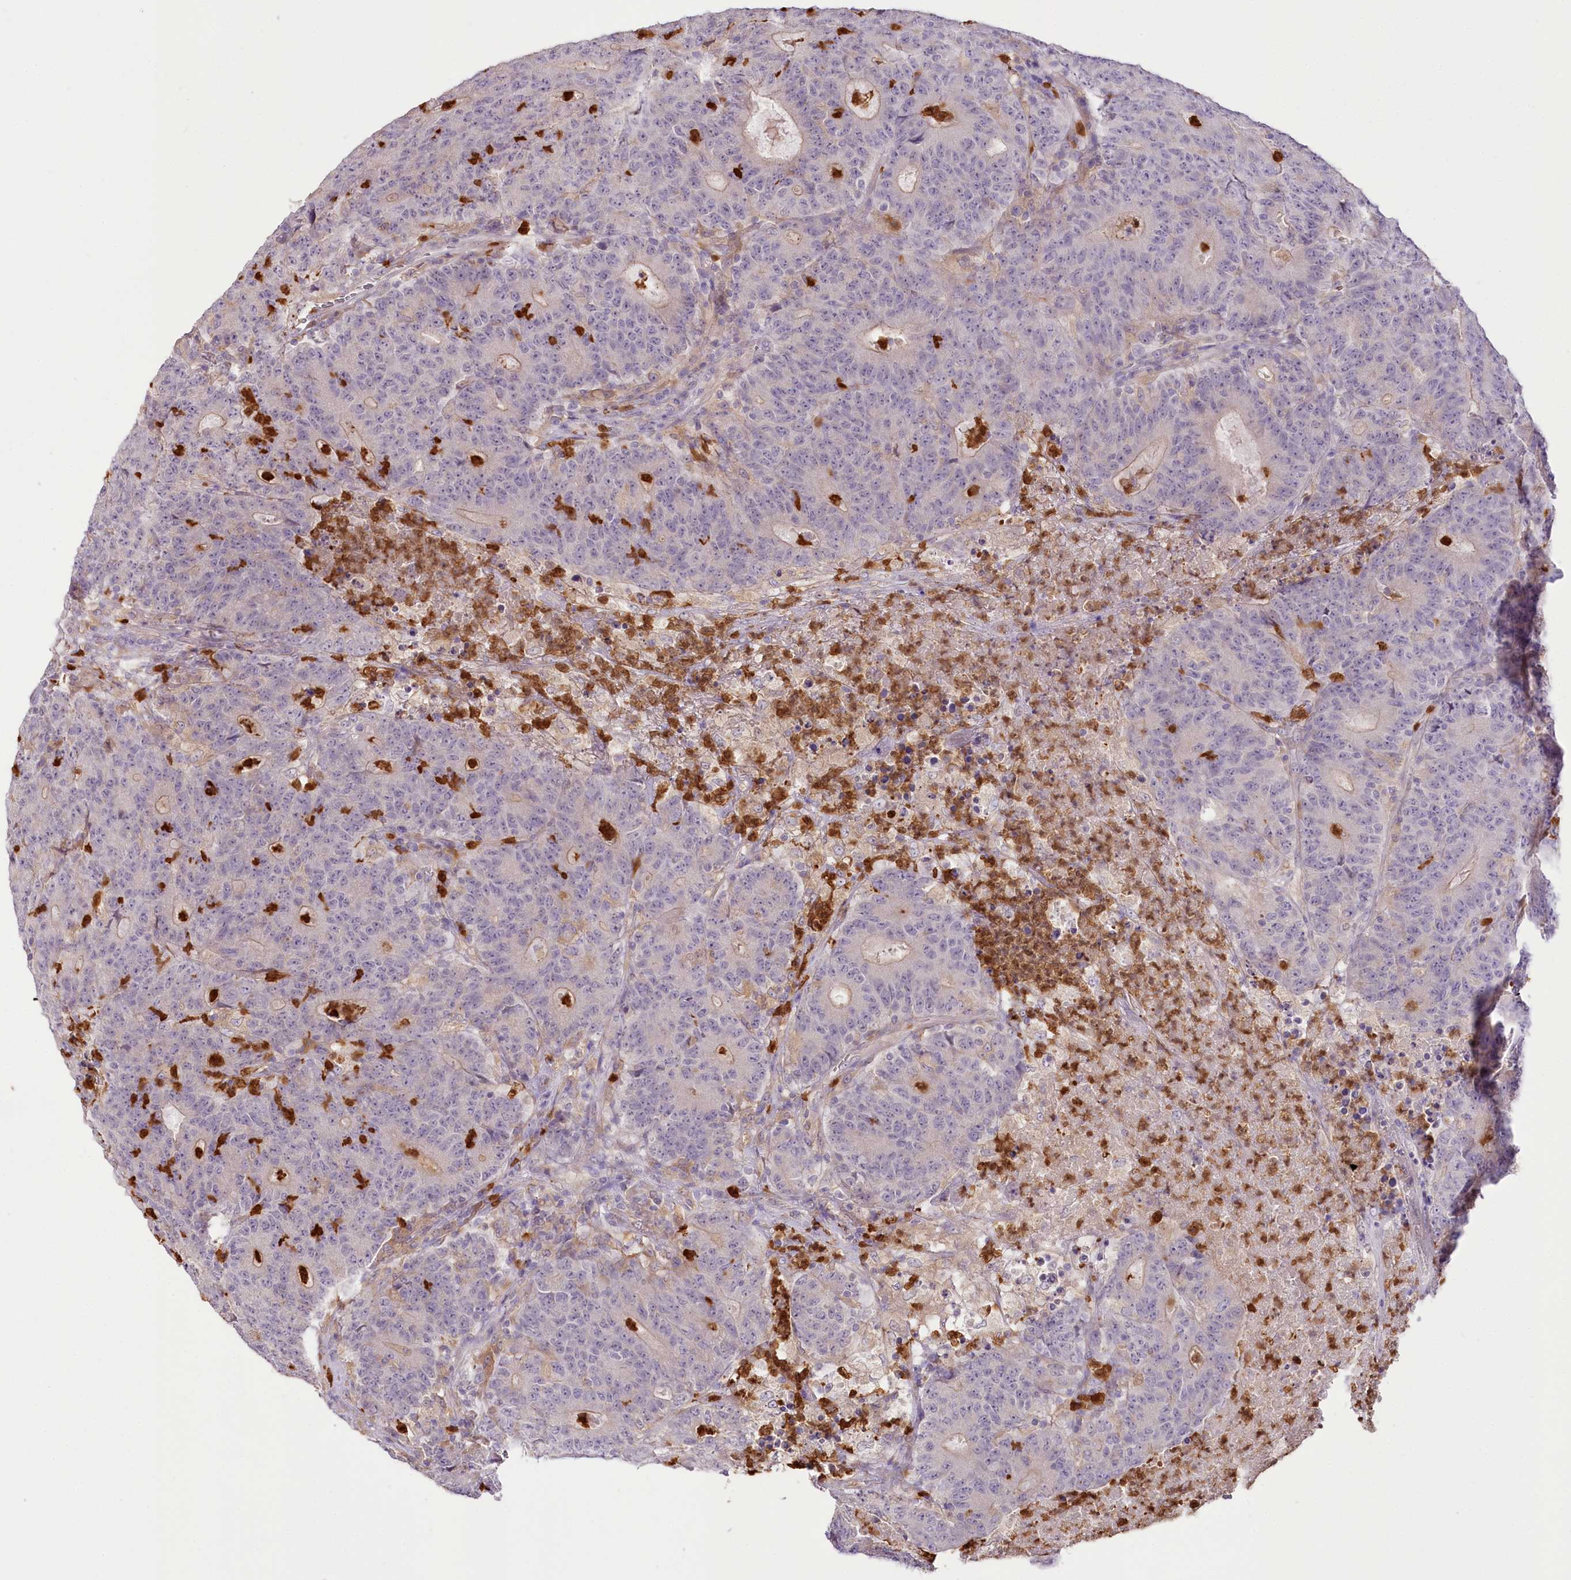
{"staining": {"intensity": "negative", "quantity": "none", "location": "none"}, "tissue": "colorectal cancer", "cell_type": "Tumor cells", "image_type": "cancer", "snomed": [{"axis": "morphology", "description": "Adenocarcinoma, NOS"}, {"axis": "topography", "description": "Colon"}], "caption": "Protein analysis of colorectal adenocarcinoma shows no significant positivity in tumor cells. The staining is performed using DAB (3,3'-diaminobenzidine) brown chromogen with nuclei counter-stained in using hematoxylin.", "gene": "DPYD", "patient": {"sex": "female", "age": 75}}